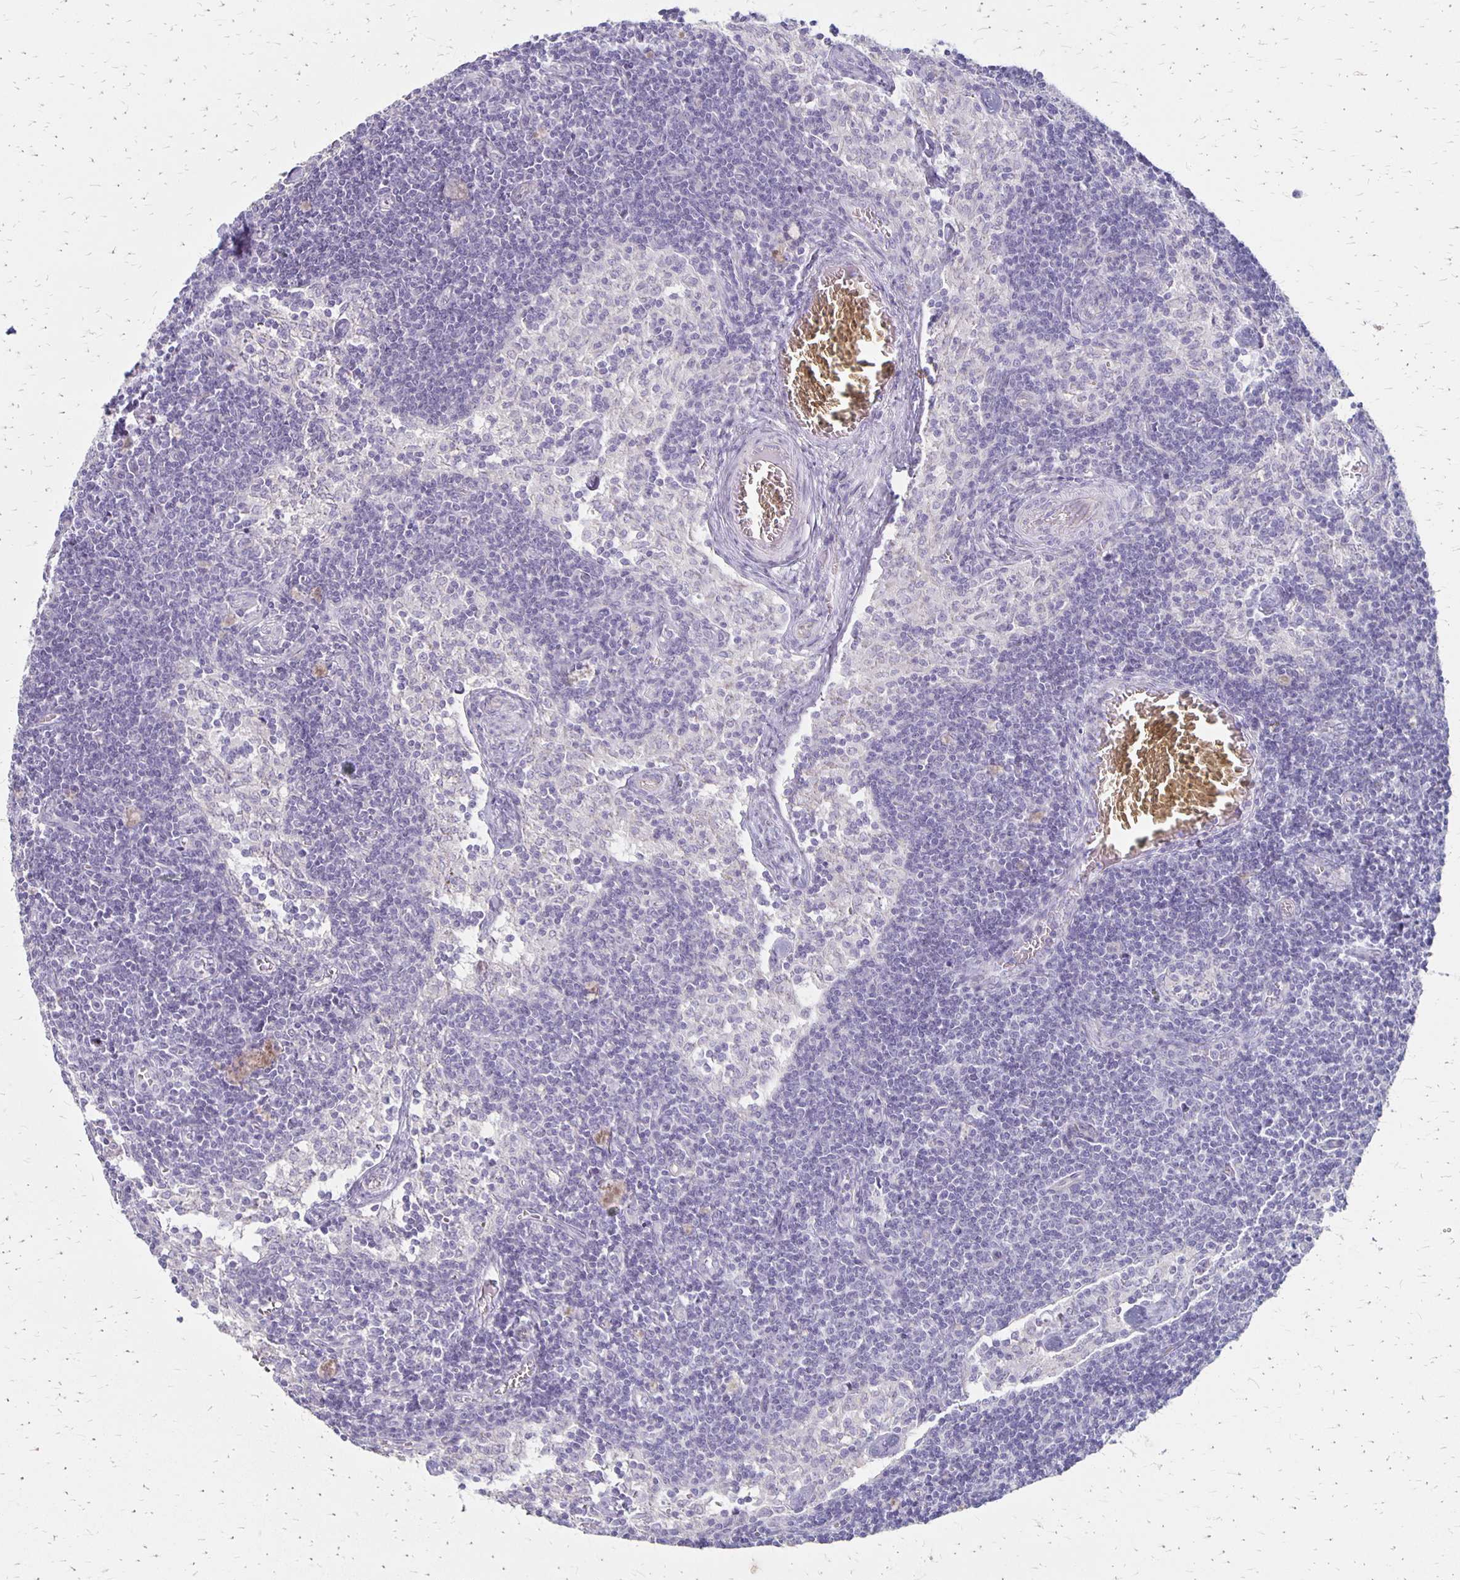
{"staining": {"intensity": "negative", "quantity": "none", "location": "none"}, "tissue": "lymph node", "cell_type": "Non-germinal center cells", "image_type": "normal", "snomed": [{"axis": "morphology", "description": "Normal tissue, NOS"}, {"axis": "topography", "description": "Lymph node"}], "caption": "Lymph node was stained to show a protein in brown. There is no significant expression in non-germinal center cells. (Brightfield microscopy of DAB IHC at high magnification).", "gene": "HOMER1", "patient": {"sex": "female", "age": 31}}